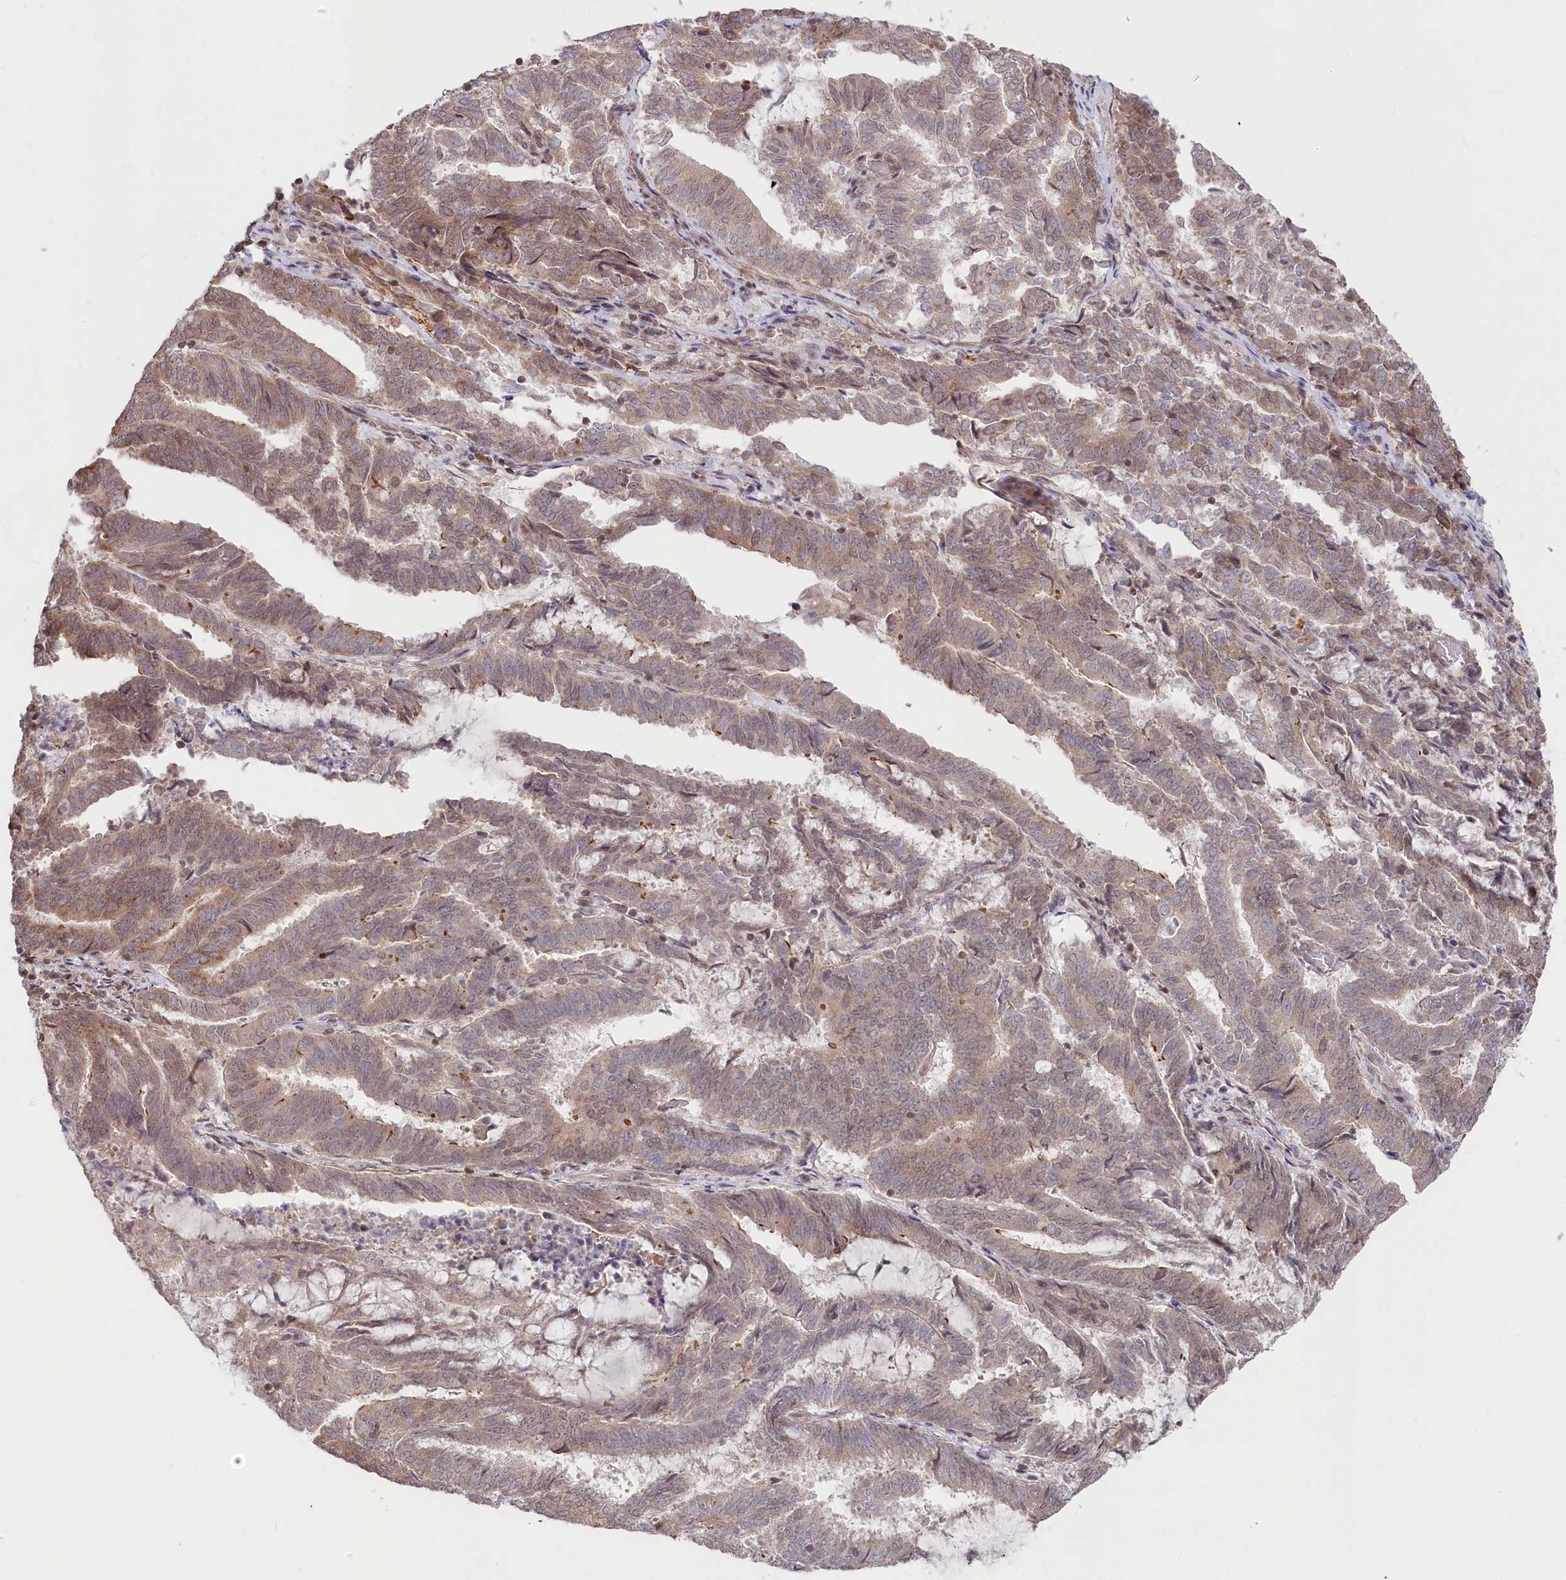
{"staining": {"intensity": "weak", "quantity": "25%-75%", "location": "cytoplasmic/membranous"}, "tissue": "endometrial cancer", "cell_type": "Tumor cells", "image_type": "cancer", "snomed": [{"axis": "morphology", "description": "Adenocarcinoma, NOS"}, {"axis": "topography", "description": "Endometrium"}], "caption": "Immunohistochemical staining of endometrial cancer (adenocarcinoma) reveals low levels of weak cytoplasmic/membranous positivity in about 25%-75% of tumor cells. (DAB IHC, brown staining for protein, blue staining for nuclei).", "gene": "CGGBP1", "patient": {"sex": "female", "age": 80}}